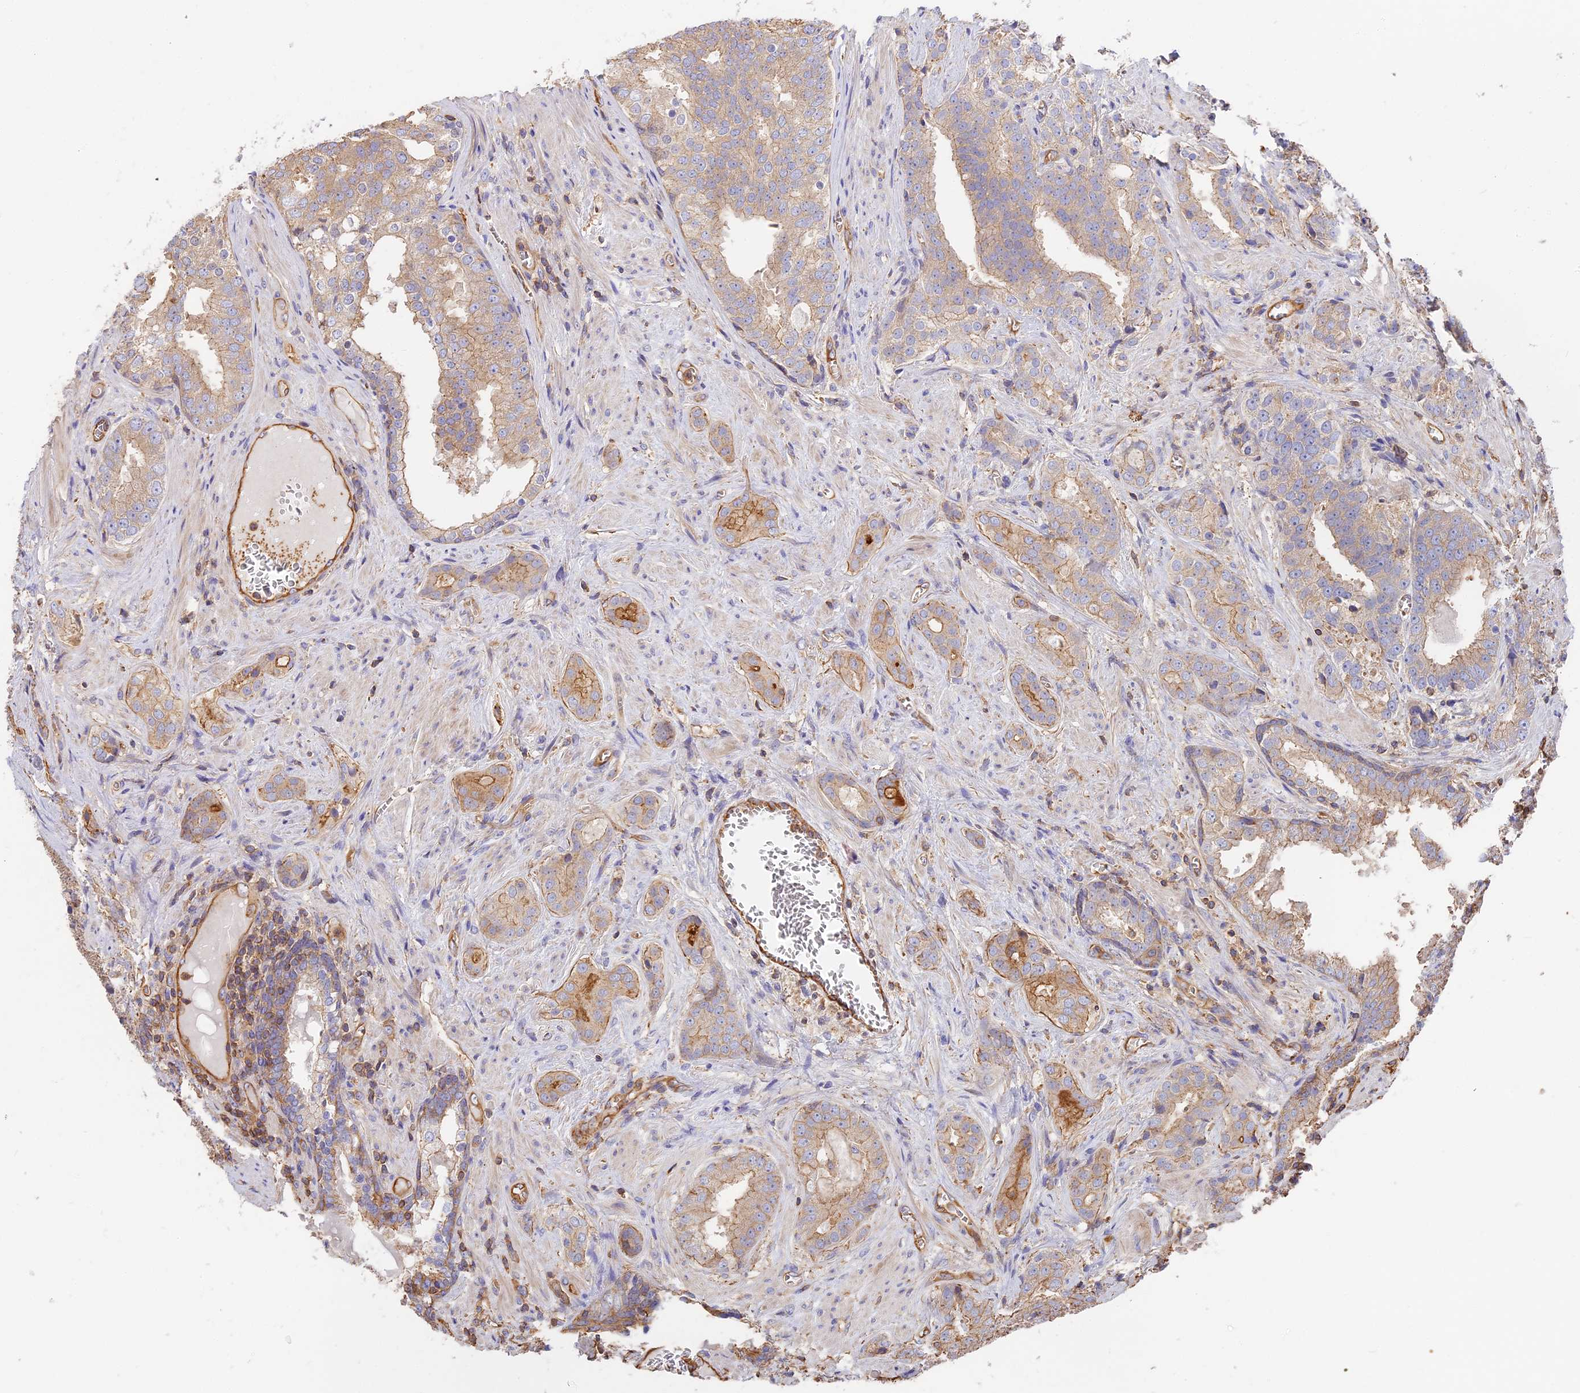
{"staining": {"intensity": "weak", "quantity": ">75%", "location": "cytoplasmic/membranous"}, "tissue": "prostate cancer", "cell_type": "Tumor cells", "image_type": "cancer", "snomed": [{"axis": "morphology", "description": "Adenocarcinoma, High grade"}, {"axis": "topography", "description": "Prostate"}], "caption": "Immunohistochemistry (IHC) (DAB) staining of prostate cancer (high-grade adenocarcinoma) displays weak cytoplasmic/membranous protein staining in approximately >75% of tumor cells.", "gene": "VPS18", "patient": {"sex": "male", "age": 55}}